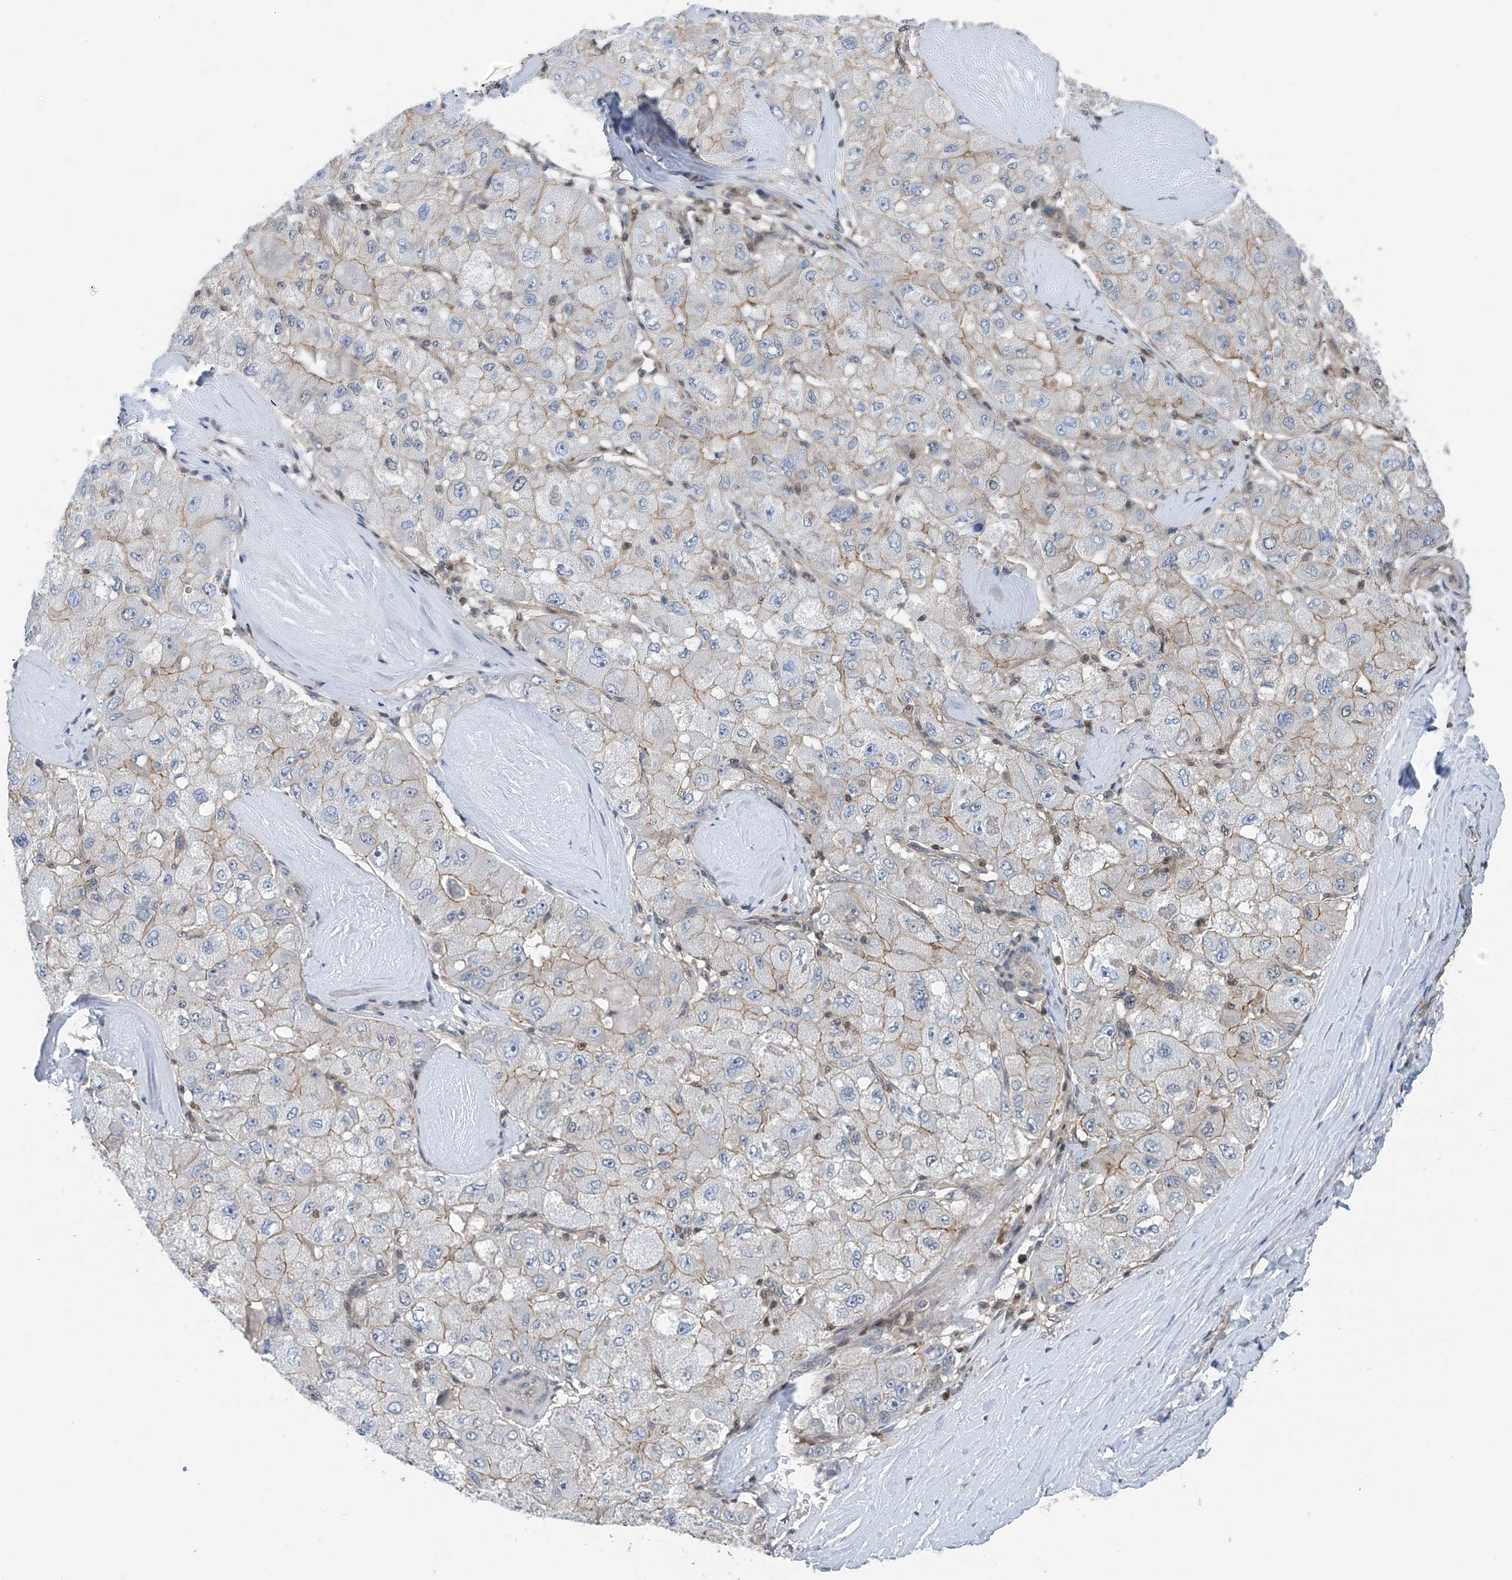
{"staining": {"intensity": "weak", "quantity": "<25%", "location": "cytoplasmic/membranous"}, "tissue": "liver cancer", "cell_type": "Tumor cells", "image_type": "cancer", "snomed": [{"axis": "morphology", "description": "Carcinoma, Hepatocellular, NOS"}, {"axis": "topography", "description": "Liver"}], "caption": "An image of human hepatocellular carcinoma (liver) is negative for staining in tumor cells.", "gene": "DNAJC9", "patient": {"sex": "male", "age": 80}}